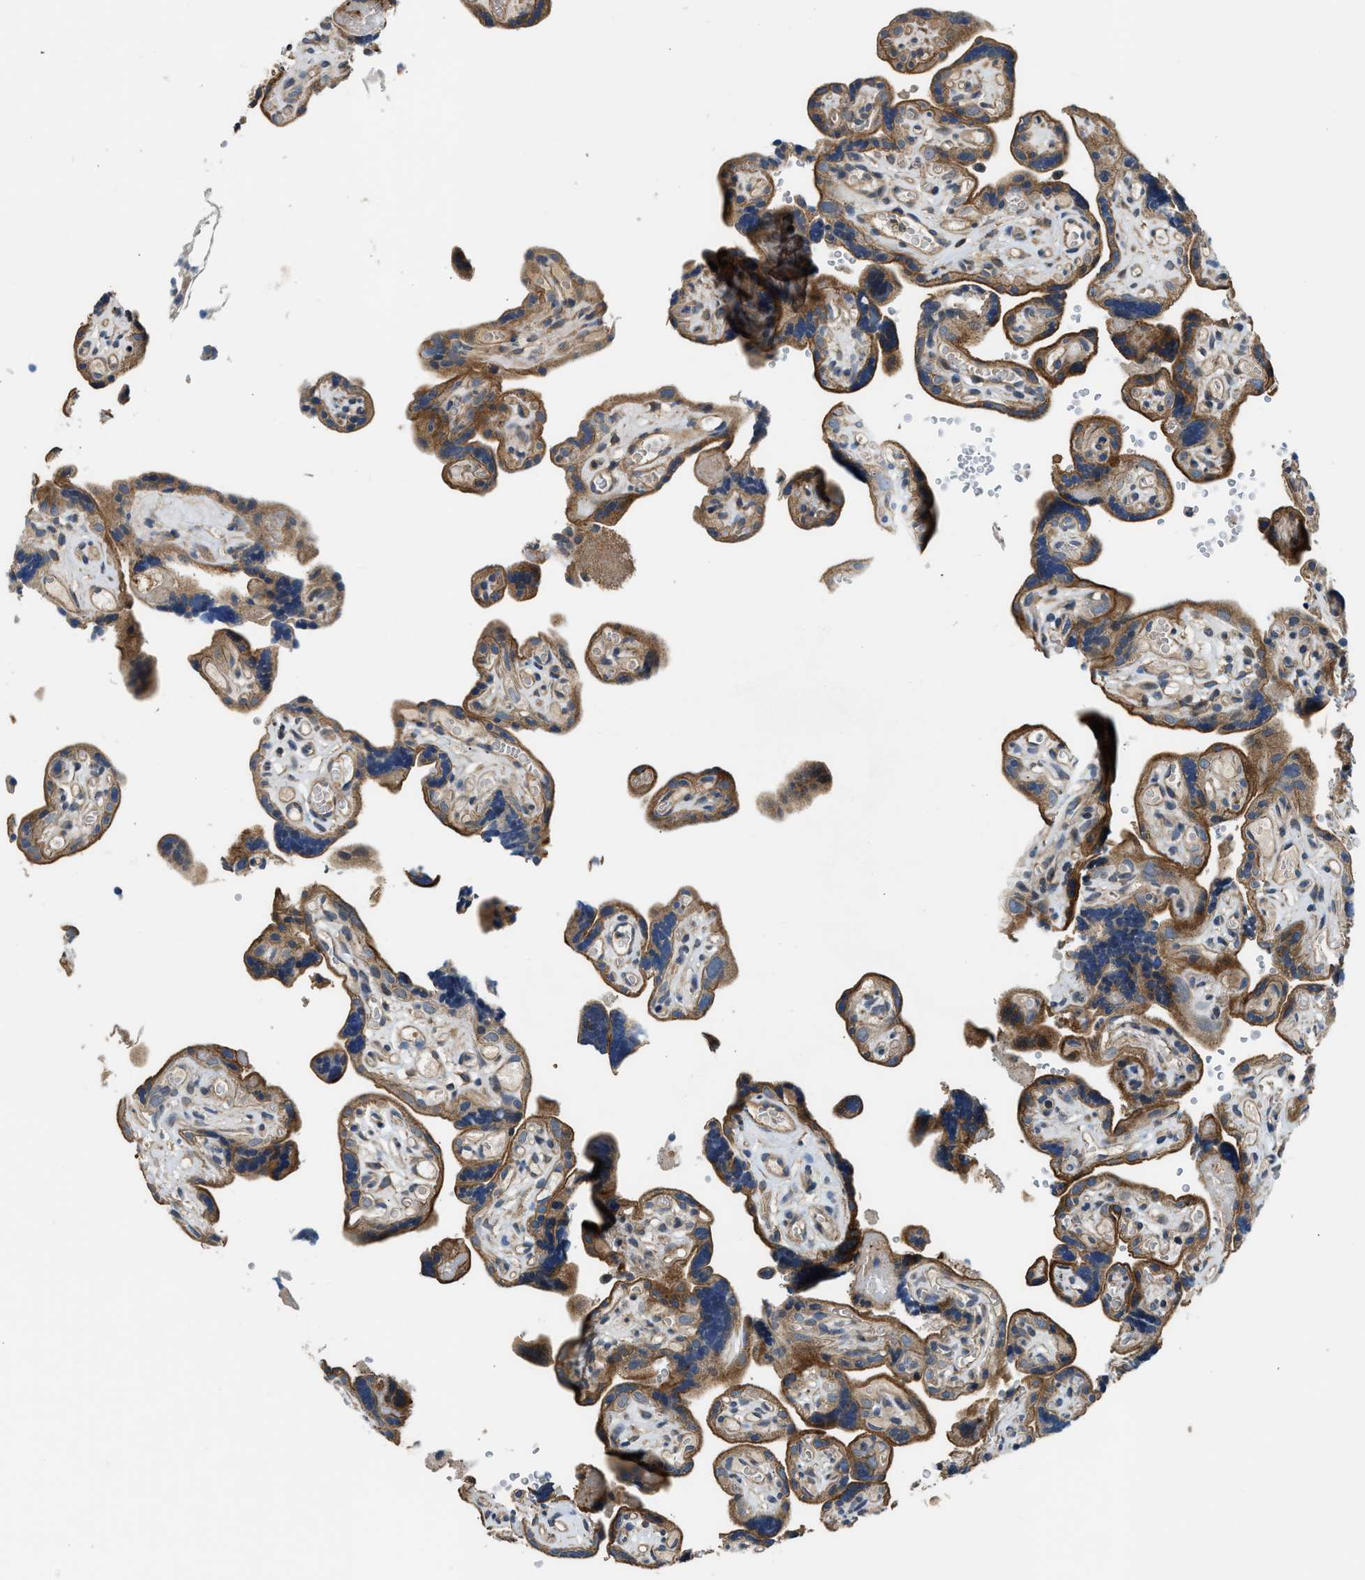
{"staining": {"intensity": "moderate", "quantity": ">75%", "location": "cytoplasmic/membranous"}, "tissue": "placenta", "cell_type": "Decidual cells", "image_type": "normal", "snomed": [{"axis": "morphology", "description": "Normal tissue, NOS"}, {"axis": "topography", "description": "Placenta"}], "caption": "Protein expression analysis of unremarkable placenta exhibits moderate cytoplasmic/membranous positivity in approximately >75% of decidual cells.", "gene": "IL3RA", "patient": {"sex": "female", "age": 30}}